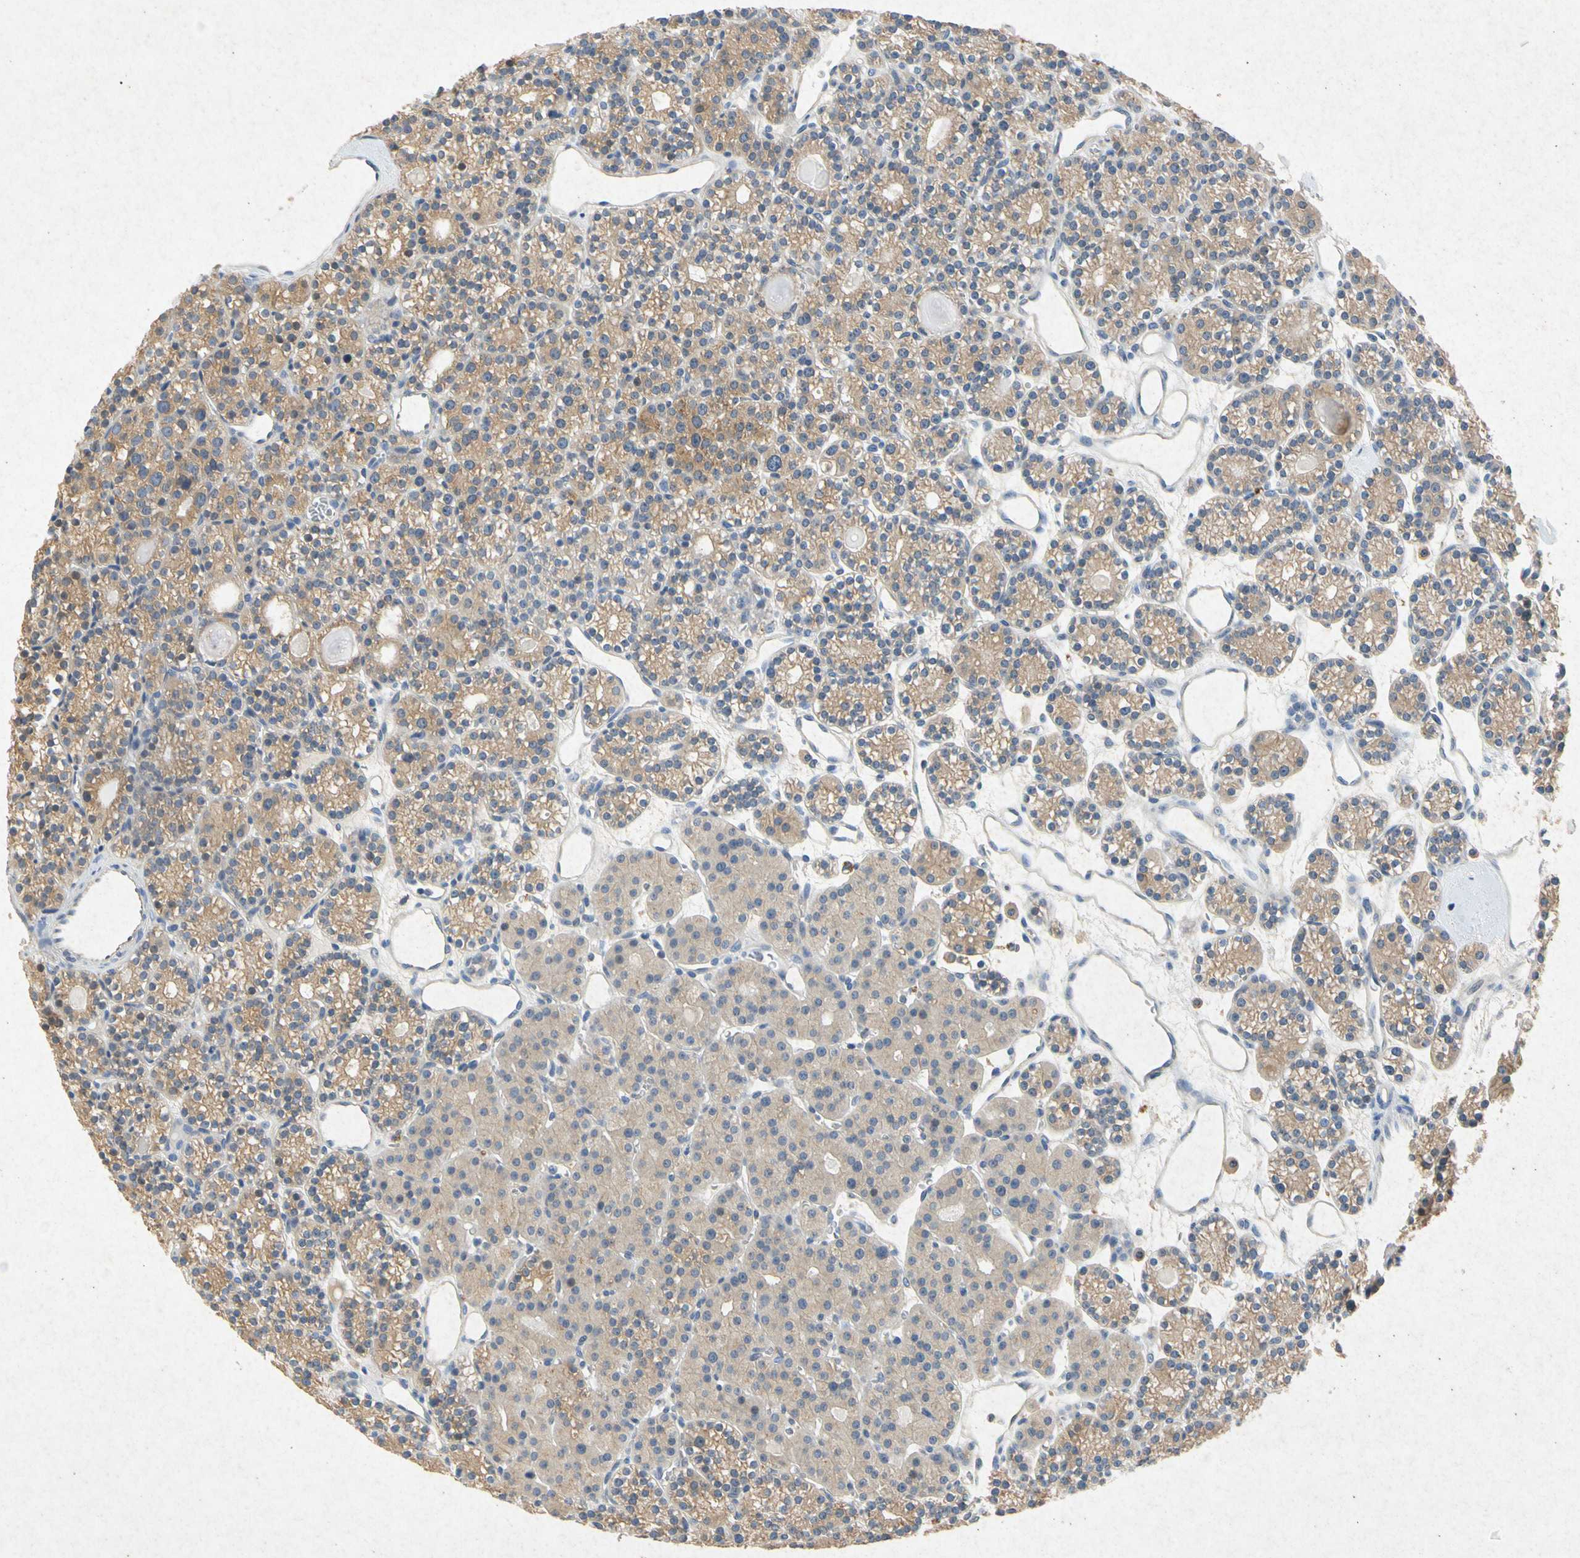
{"staining": {"intensity": "moderate", "quantity": ">75%", "location": "cytoplasmic/membranous"}, "tissue": "parathyroid gland", "cell_type": "Glandular cells", "image_type": "normal", "snomed": [{"axis": "morphology", "description": "Normal tissue, NOS"}, {"axis": "topography", "description": "Parathyroid gland"}], "caption": "IHC micrograph of unremarkable parathyroid gland stained for a protein (brown), which displays medium levels of moderate cytoplasmic/membranous expression in approximately >75% of glandular cells.", "gene": "RPS6KA1", "patient": {"sex": "female", "age": 64}}